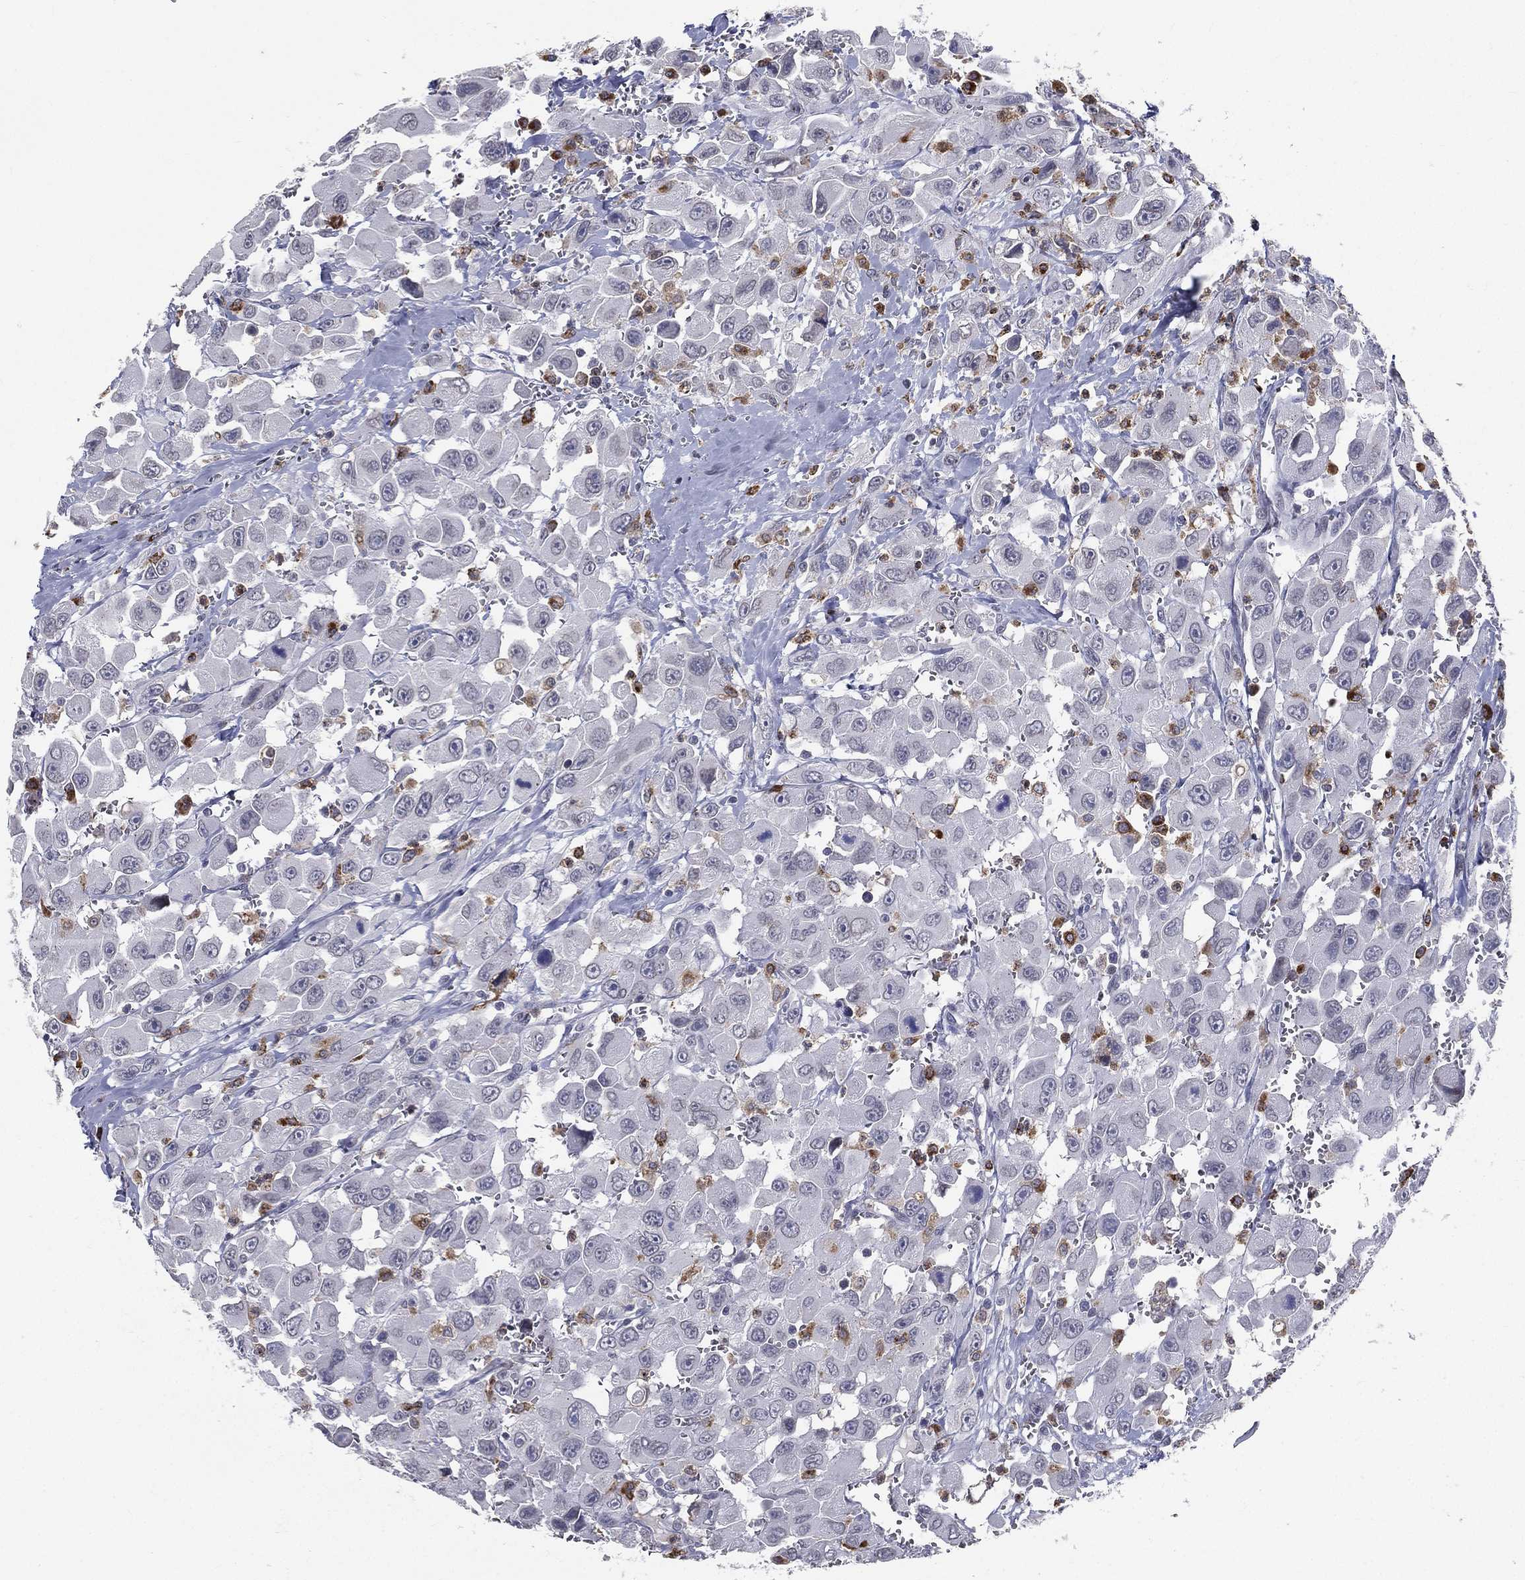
{"staining": {"intensity": "negative", "quantity": "none", "location": "none"}, "tissue": "head and neck cancer", "cell_type": "Tumor cells", "image_type": "cancer", "snomed": [{"axis": "morphology", "description": "Squamous cell carcinoma, NOS"}, {"axis": "morphology", "description": "Squamous cell carcinoma, metastatic, NOS"}, {"axis": "topography", "description": "Oral tissue"}, {"axis": "topography", "description": "Head-Neck"}], "caption": "A high-resolution image shows immunohistochemistry staining of head and neck cancer (metastatic squamous cell carcinoma), which displays no significant positivity in tumor cells. Nuclei are stained in blue.", "gene": "EVI2B", "patient": {"sex": "female", "age": 85}}